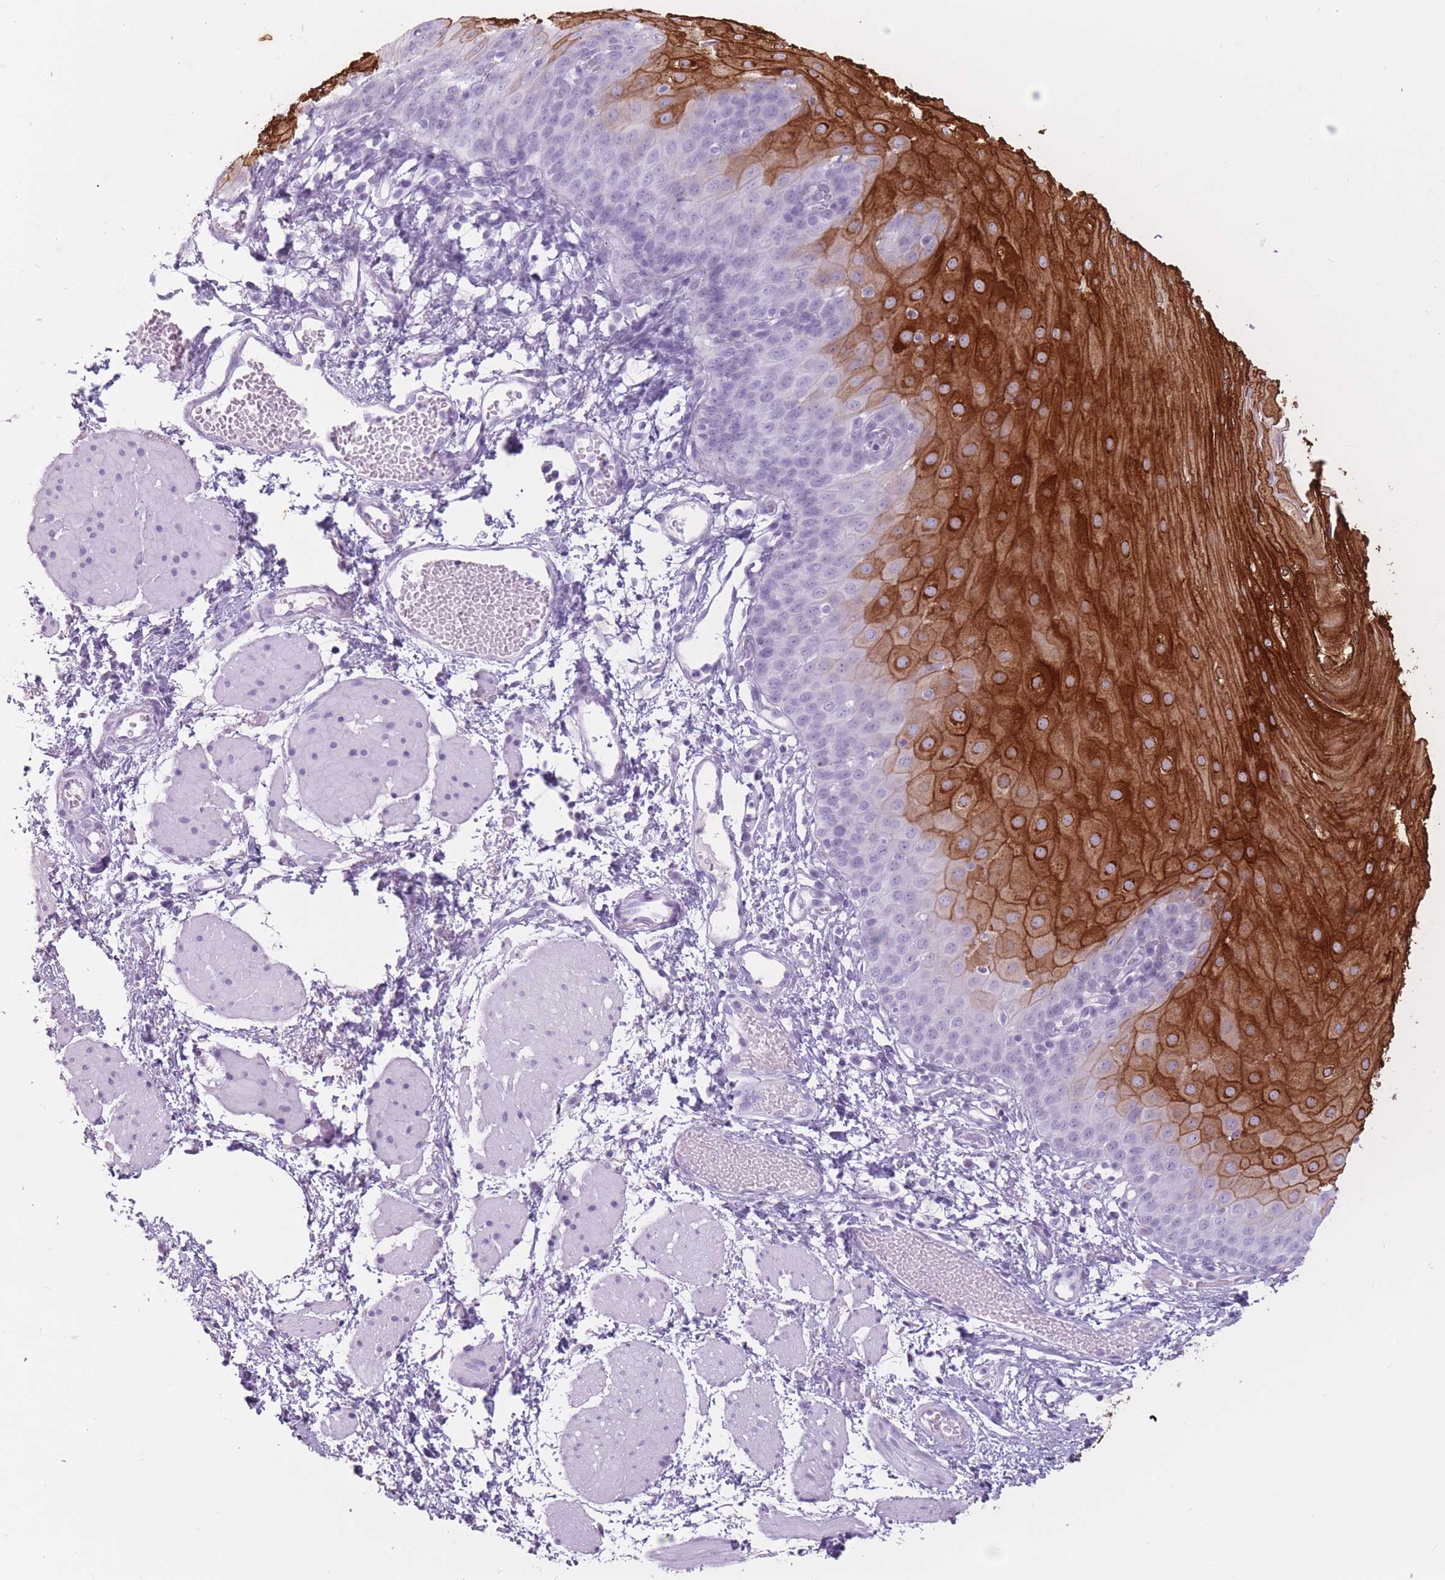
{"staining": {"intensity": "strong", "quantity": "25%-75%", "location": "cytoplasmic/membranous"}, "tissue": "esophagus", "cell_type": "Squamous epithelial cells", "image_type": "normal", "snomed": [{"axis": "morphology", "description": "Normal tissue, NOS"}, {"axis": "topography", "description": "Esophagus"}], "caption": "DAB (3,3'-diaminobenzidine) immunohistochemical staining of benign human esophagus reveals strong cytoplasmic/membranous protein staining in about 25%-75% of squamous epithelial cells. (IHC, brightfield microscopy, high magnification).", "gene": "PNMA3", "patient": {"sex": "male", "age": 69}}